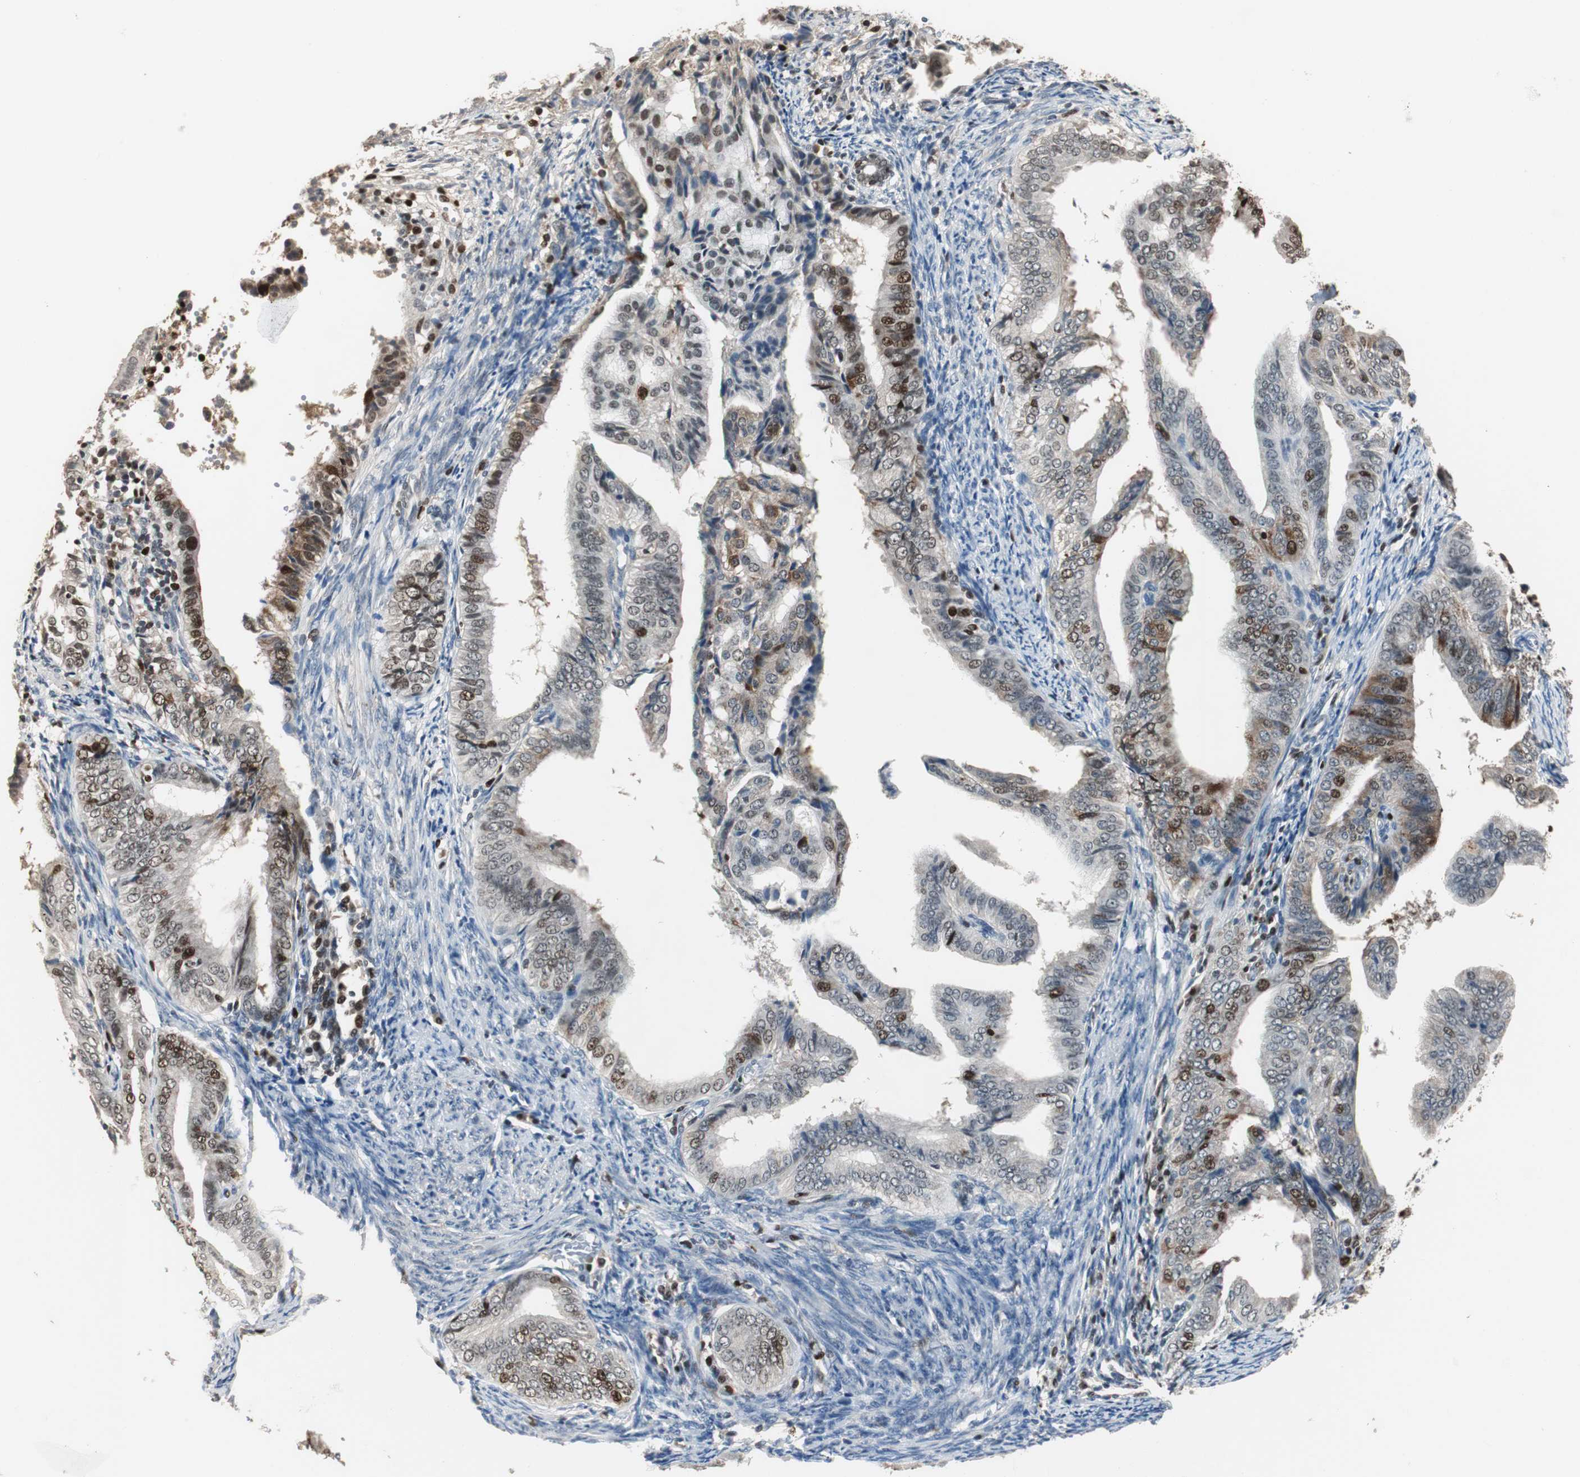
{"staining": {"intensity": "moderate", "quantity": "25%-75%", "location": "nuclear"}, "tissue": "endometrial cancer", "cell_type": "Tumor cells", "image_type": "cancer", "snomed": [{"axis": "morphology", "description": "Adenocarcinoma, NOS"}, {"axis": "topography", "description": "Endometrium"}], "caption": "This is an image of immunohistochemistry staining of endometrial cancer (adenocarcinoma), which shows moderate staining in the nuclear of tumor cells.", "gene": "FEN1", "patient": {"sex": "female", "age": 58}}